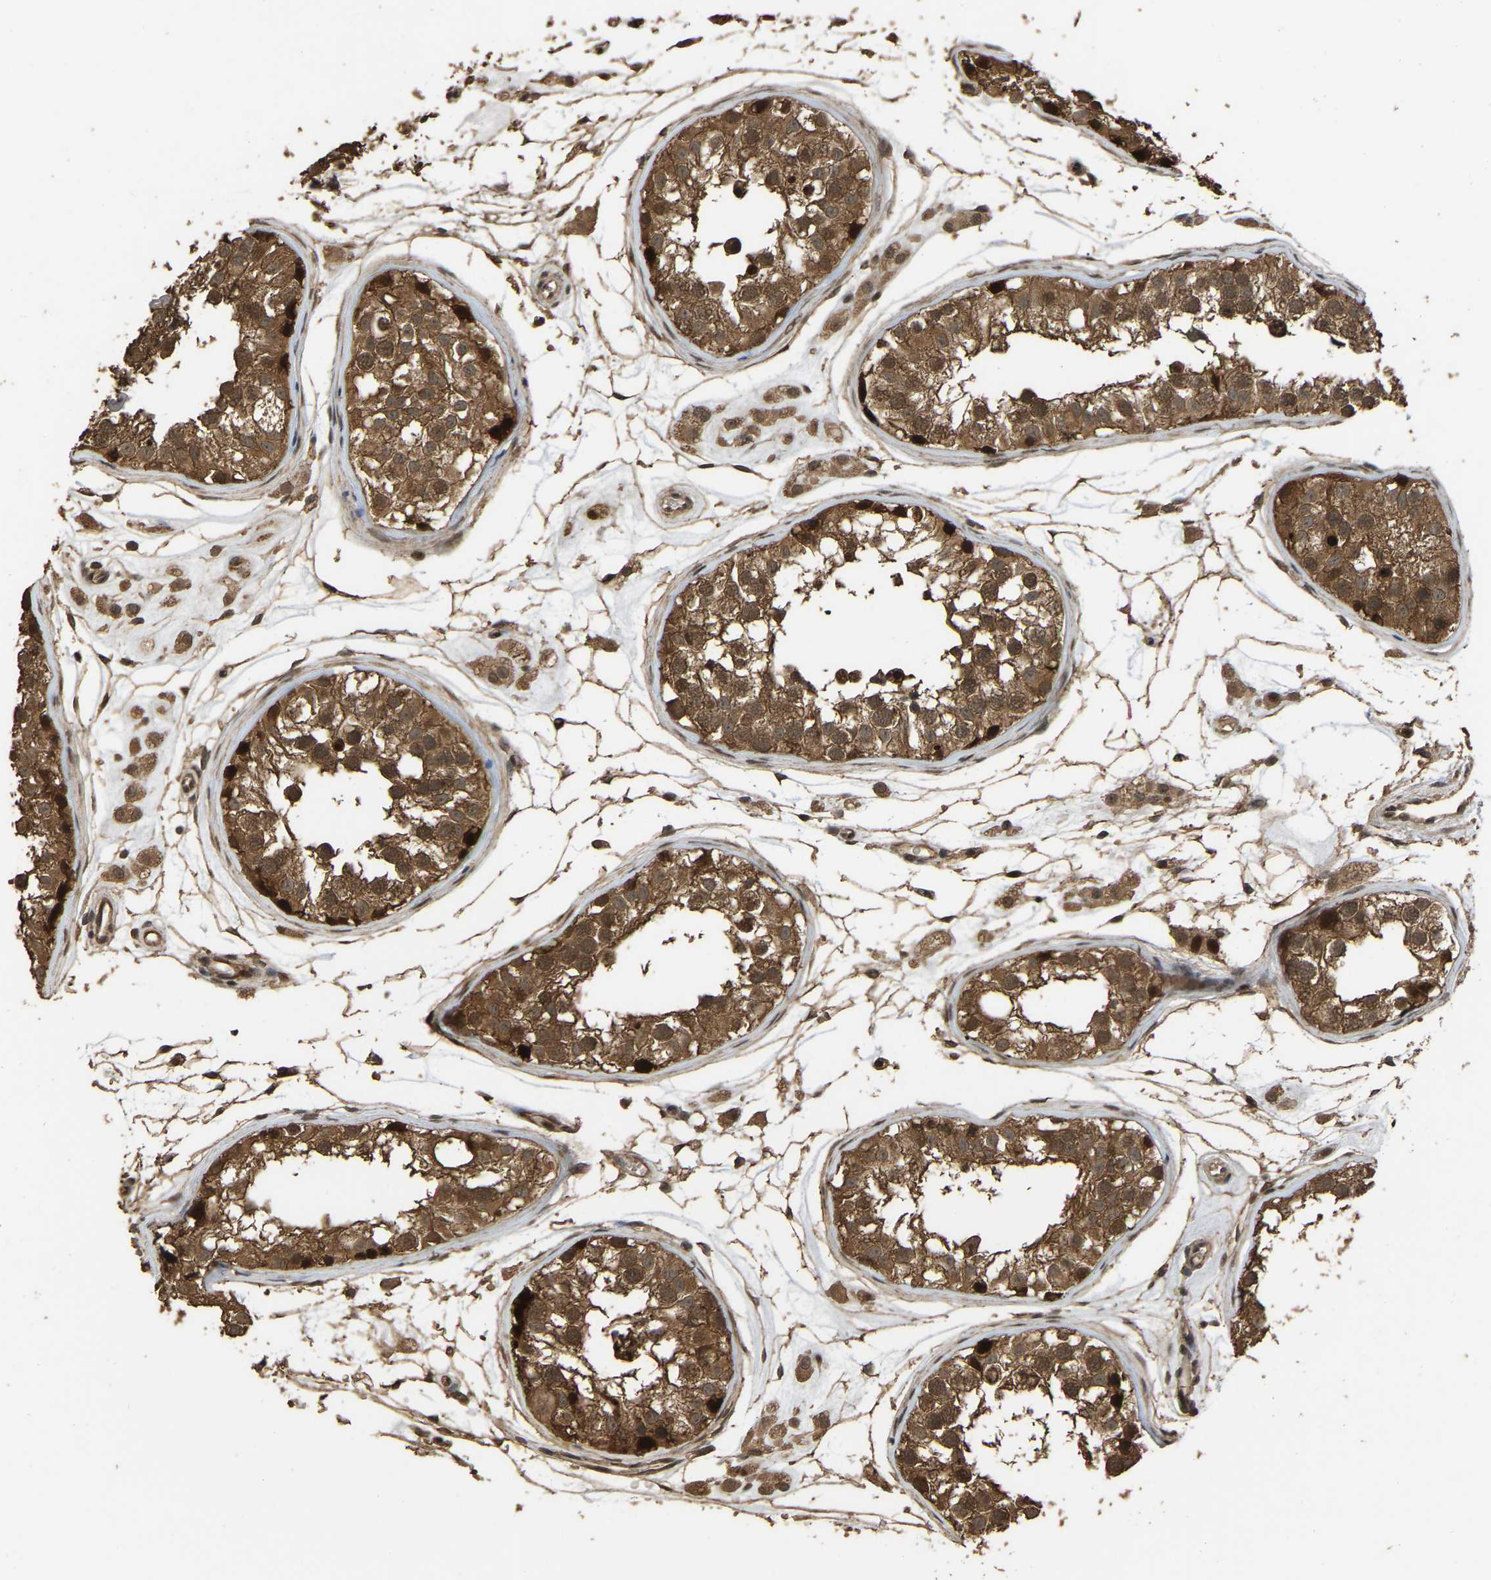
{"staining": {"intensity": "moderate", "quantity": ">75%", "location": "cytoplasmic/membranous"}, "tissue": "testis", "cell_type": "Cells in seminiferous ducts", "image_type": "normal", "snomed": [{"axis": "morphology", "description": "Normal tissue, NOS"}, {"axis": "morphology", "description": "Adenocarcinoma, metastatic, NOS"}, {"axis": "topography", "description": "Testis"}], "caption": "IHC histopathology image of unremarkable human testis stained for a protein (brown), which displays medium levels of moderate cytoplasmic/membranous expression in about >75% of cells in seminiferous ducts.", "gene": "ARHGAP23", "patient": {"sex": "male", "age": 26}}